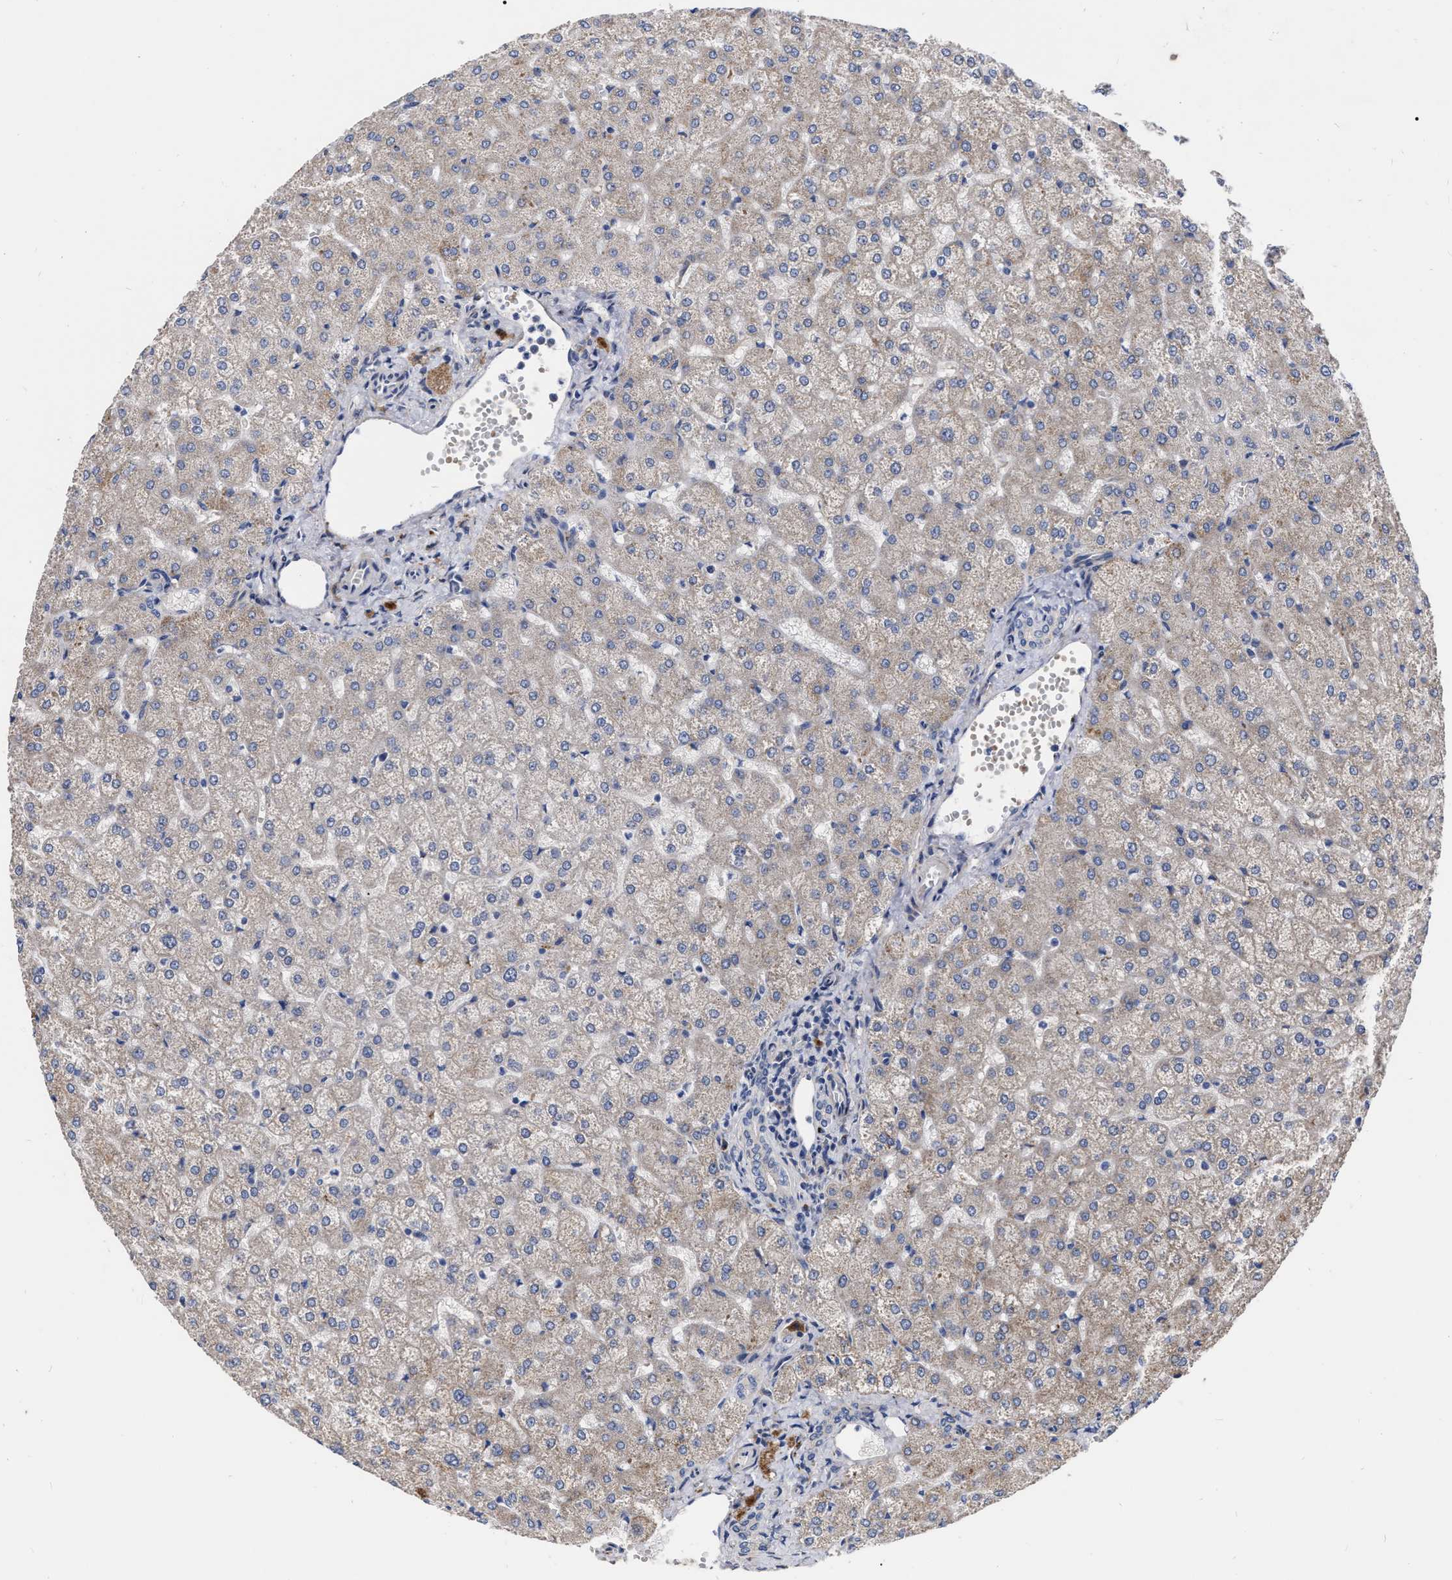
{"staining": {"intensity": "negative", "quantity": "none", "location": "none"}, "tissue": "liver", "cell_type": "Cholangiocytes", "image_type": "normal", "snomed": [{"axis": "morphology", "description": "Normal tissue, NOS"}, {"axis": "topography", "description": "Liver"}], "caption": "High power microscopy photomicrograph of an IHC photomicrograph of normal liver, revealing no significant staining in cholangiocytes.", "gene": "MLST8", "patient": {"sex": "female", "age": 32}}